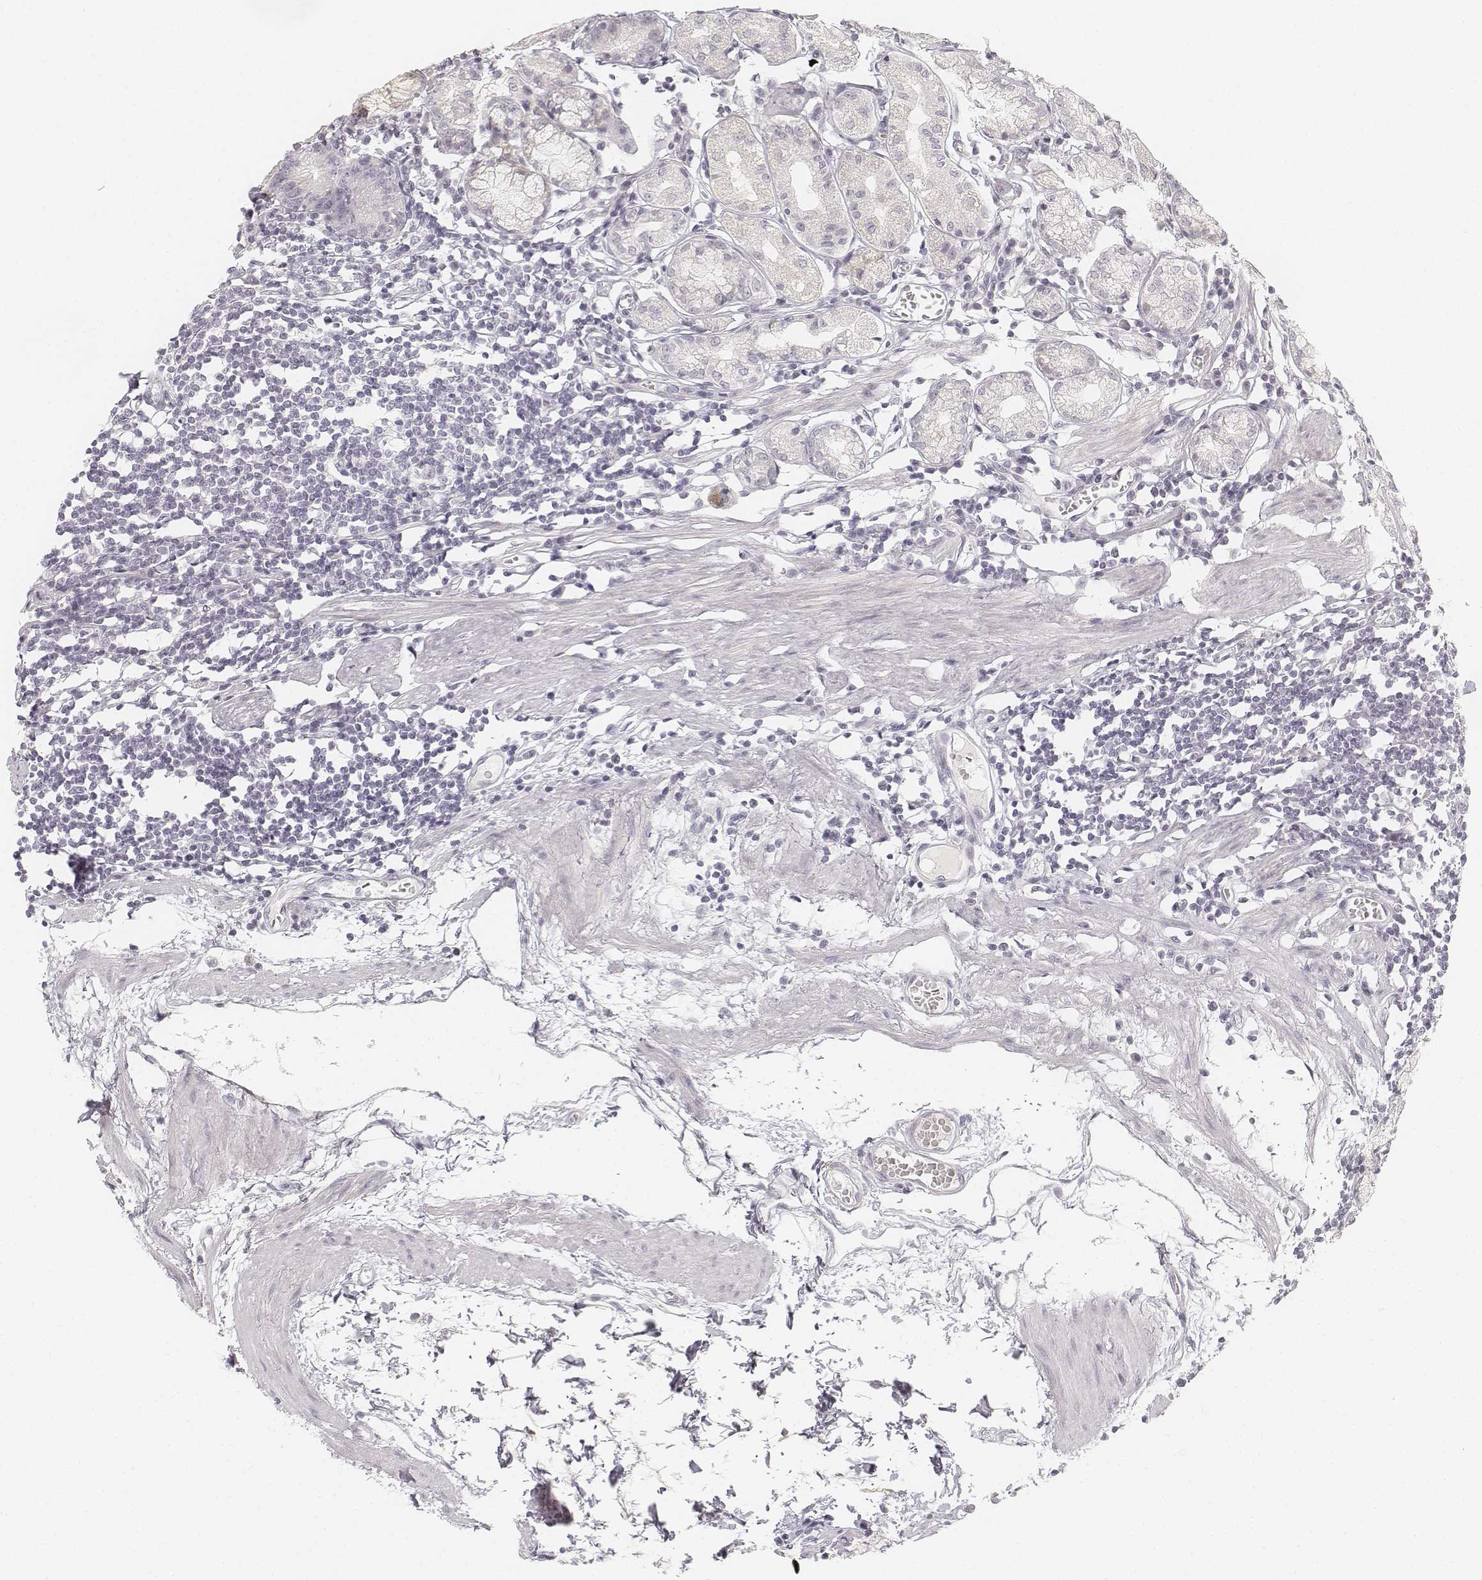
{"staining": {"intensity": "weak", "quantity": "<25%", "location": "cytoplasmic/membranous"}, "tissue": "stomach", "cell_type": "Glandular cells", "image_type": "normal", "snomed": [{"axis": "morphology", "description": "Normal tissue, NOS"}, {"axis": "topography", "description": "Stomach"}], "caption": "This is a micrograph of immunohistochemistry (IHC) staining of normal stomach, which shows no expression in glandular cells. Brightfield microscopy of immunohistochemistry (IHC) stained with DAB (brown) and hematoxylin (blue), captured at high magnification.", "gene": "DSG4", "patient": {"sex": "male", "age": 55}}